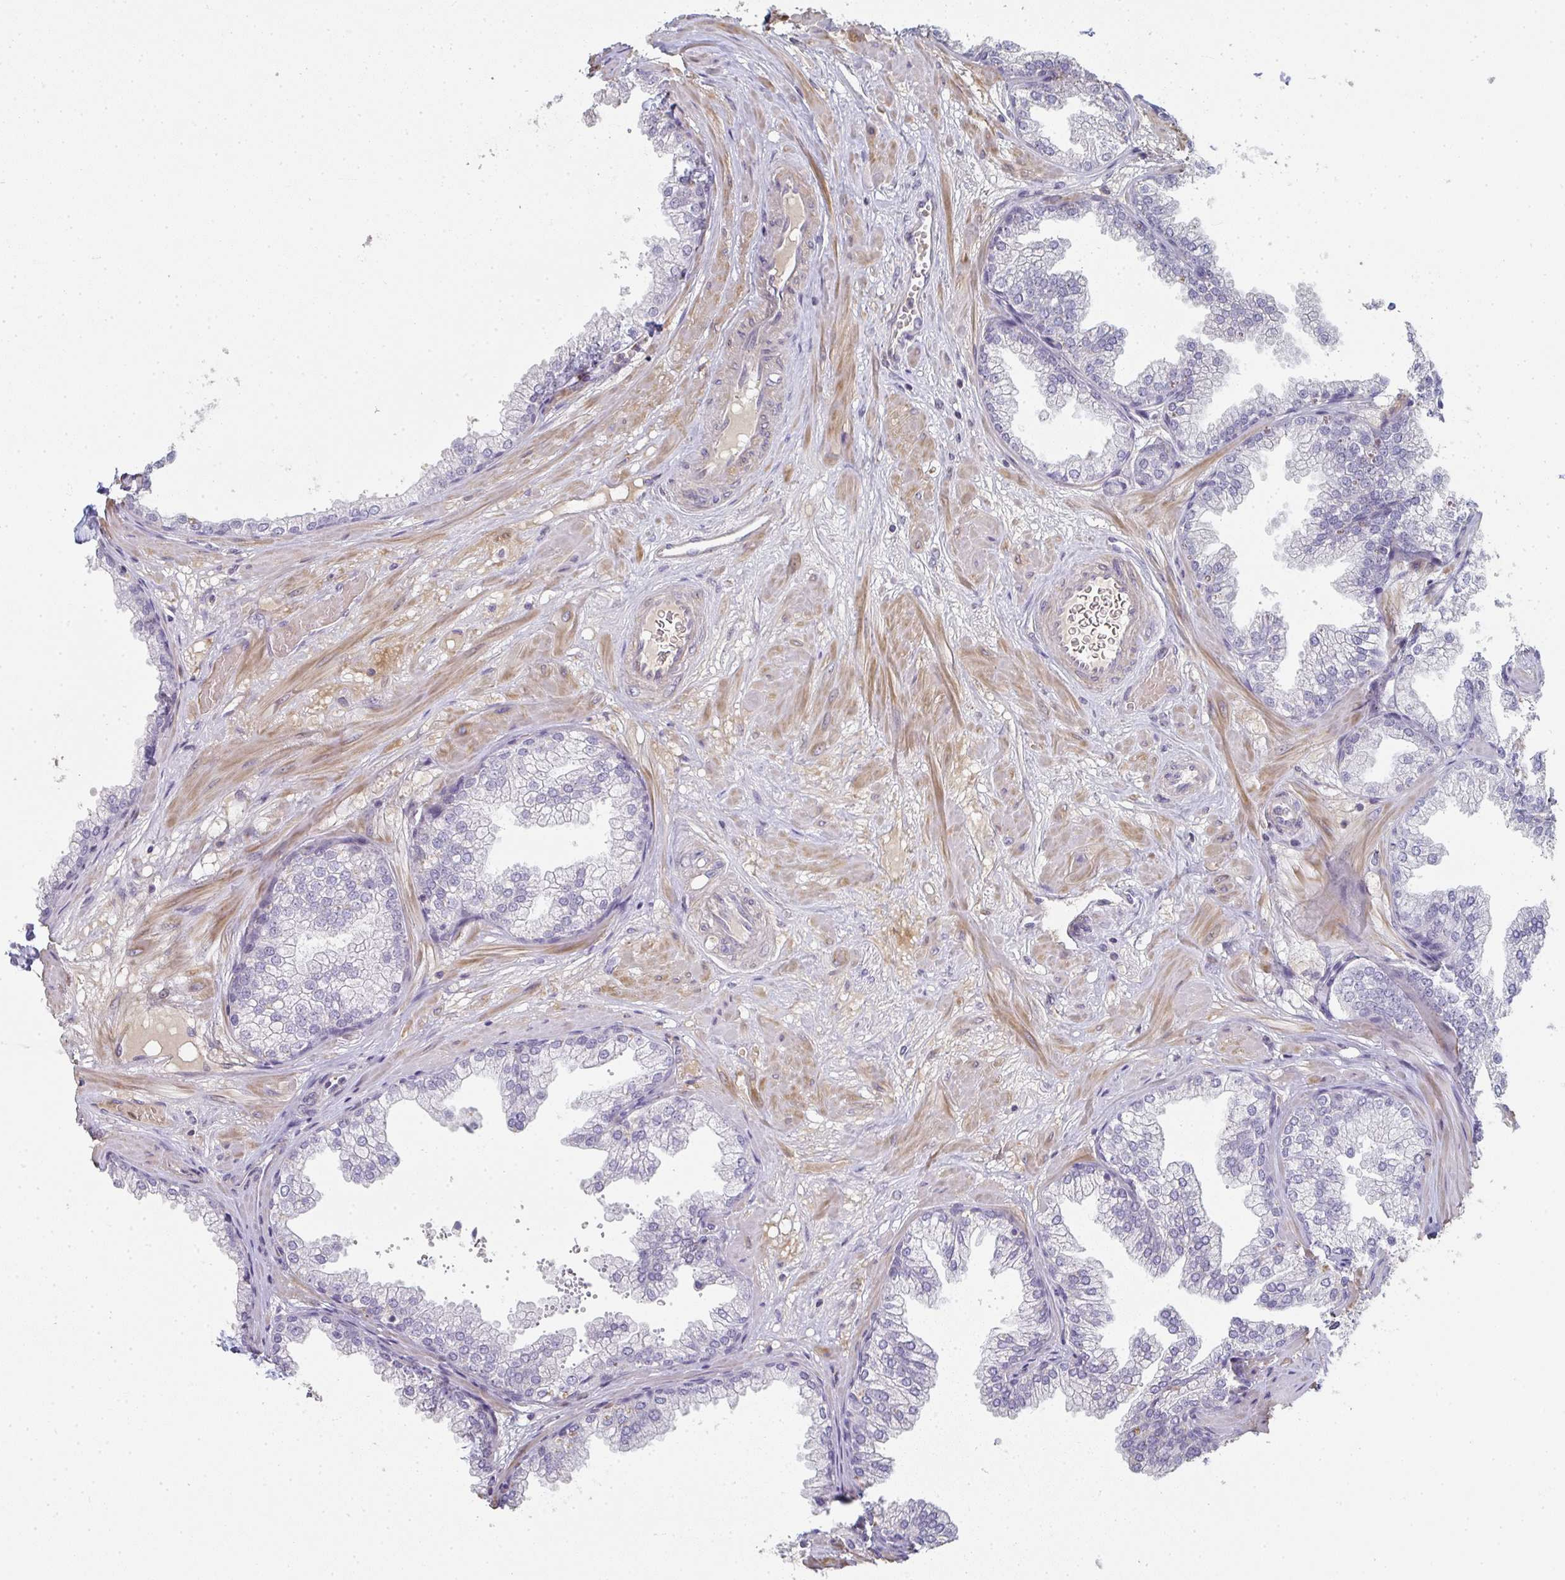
{"staining": {"intensity": "negative", "quantity": "none", "location": "none"}, "tissue": "prostate", "cell_type": "Glandular cells", "image_type": "normal", "snomed": [{"axis": "morphology", "description": "Normal tissue, NOS"}, {"axis": "topography", "description": "Prostate"}], "caption": "The immunohistochemistry (IHC) image has no significant expression in glandular cells of prostate.", "gene": "A1CF", "patient": {"sex": "male", "age": 37}}